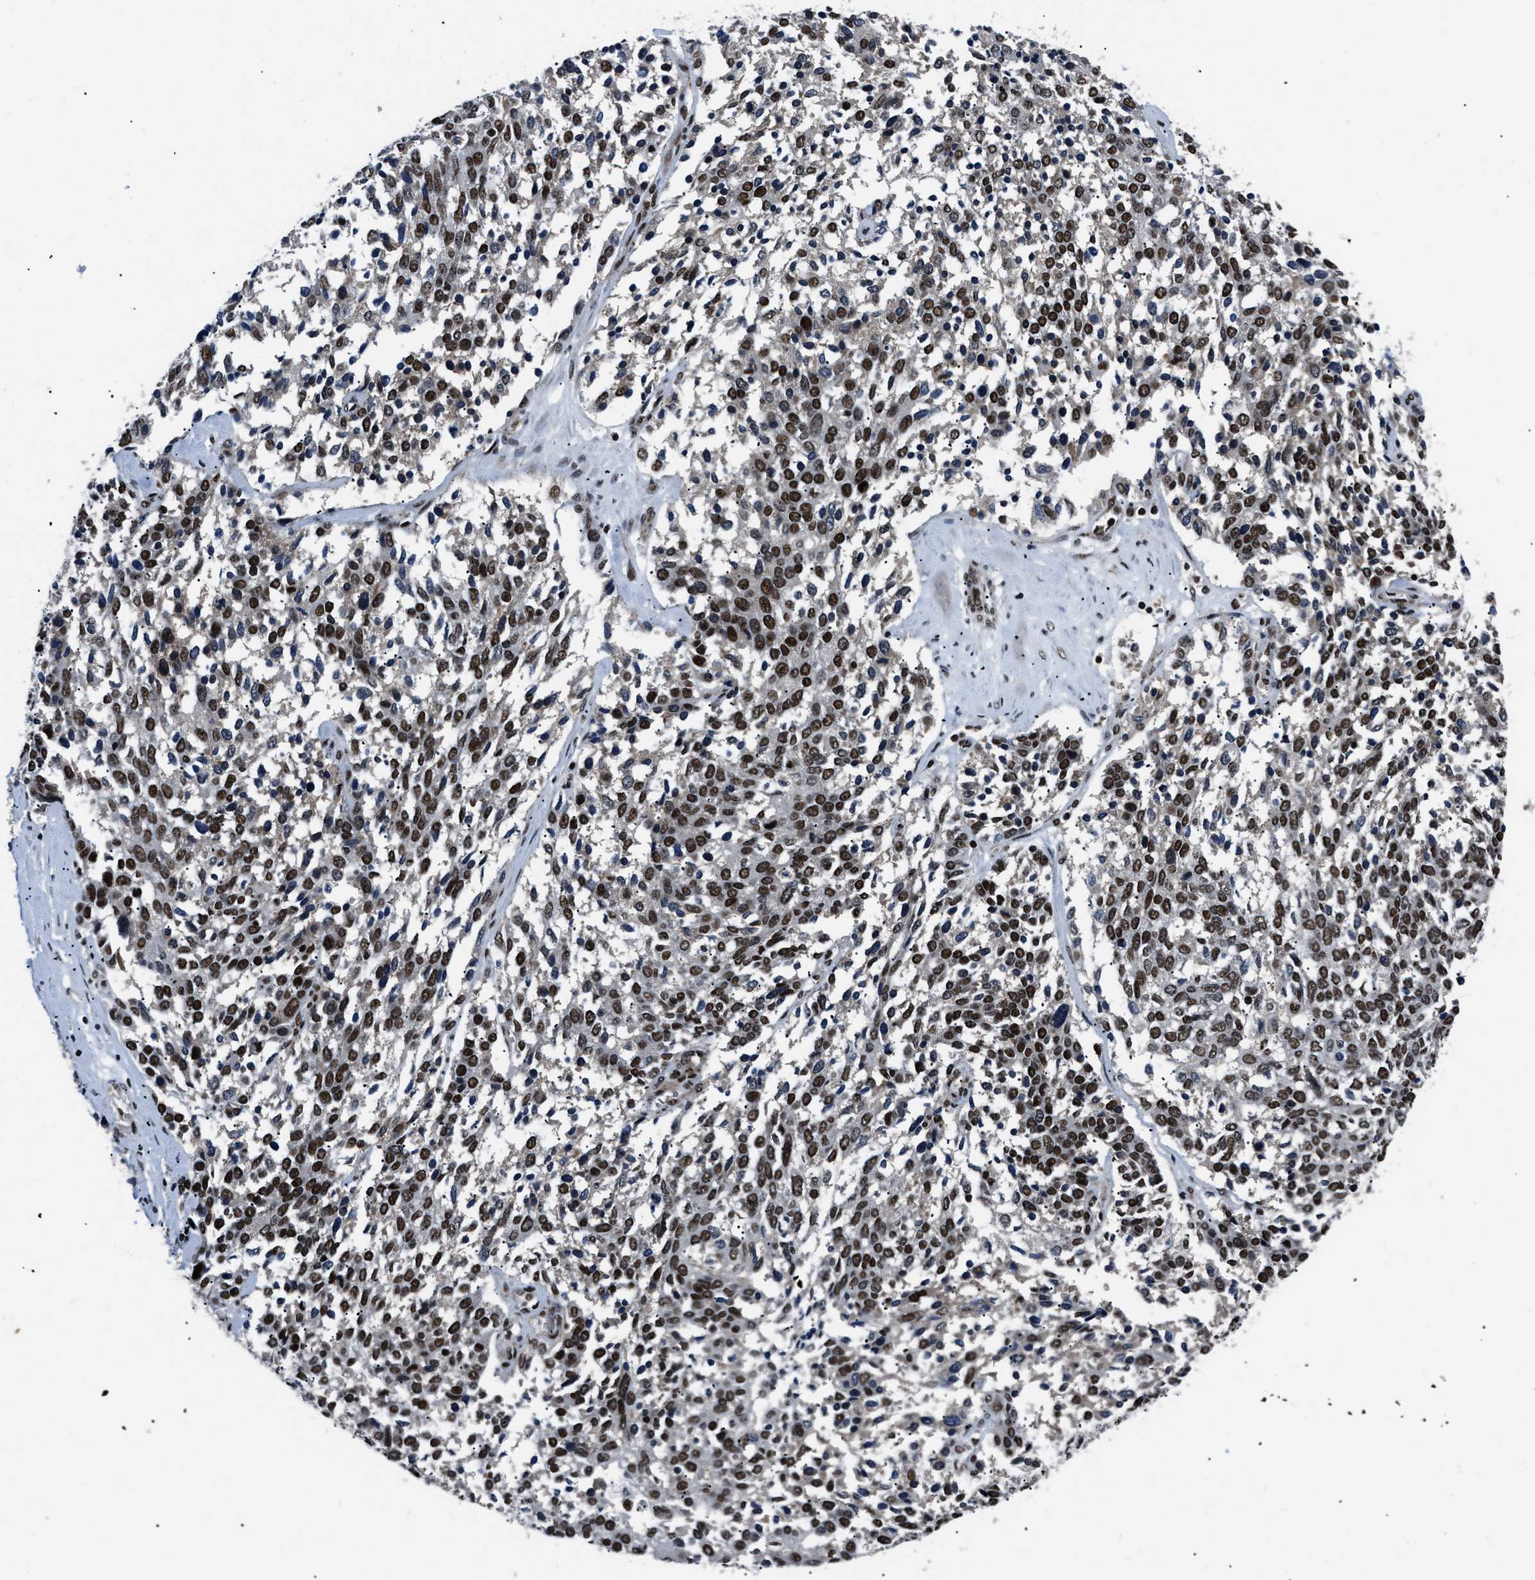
{"staining": {"intensity": "strong", "quantity": ">75%", "location": "nuclear"}, "tissue": "ovarian cancer", "cell_type": "Tumor cells", "image_type": "cancer", "snomed": [{"axis": "morphology", "description": "Cystadenocarcinoma, serous, NOS"}, {"axis": "topography", "description": "Ovary"}], "caption": "Strong nuclear positivity is seen in about >75% of tumor cells in ovarian serous cystadenocarcinoma.", "gene": "SMARCB1", "patient": {"sex": "female", "age": 44}}